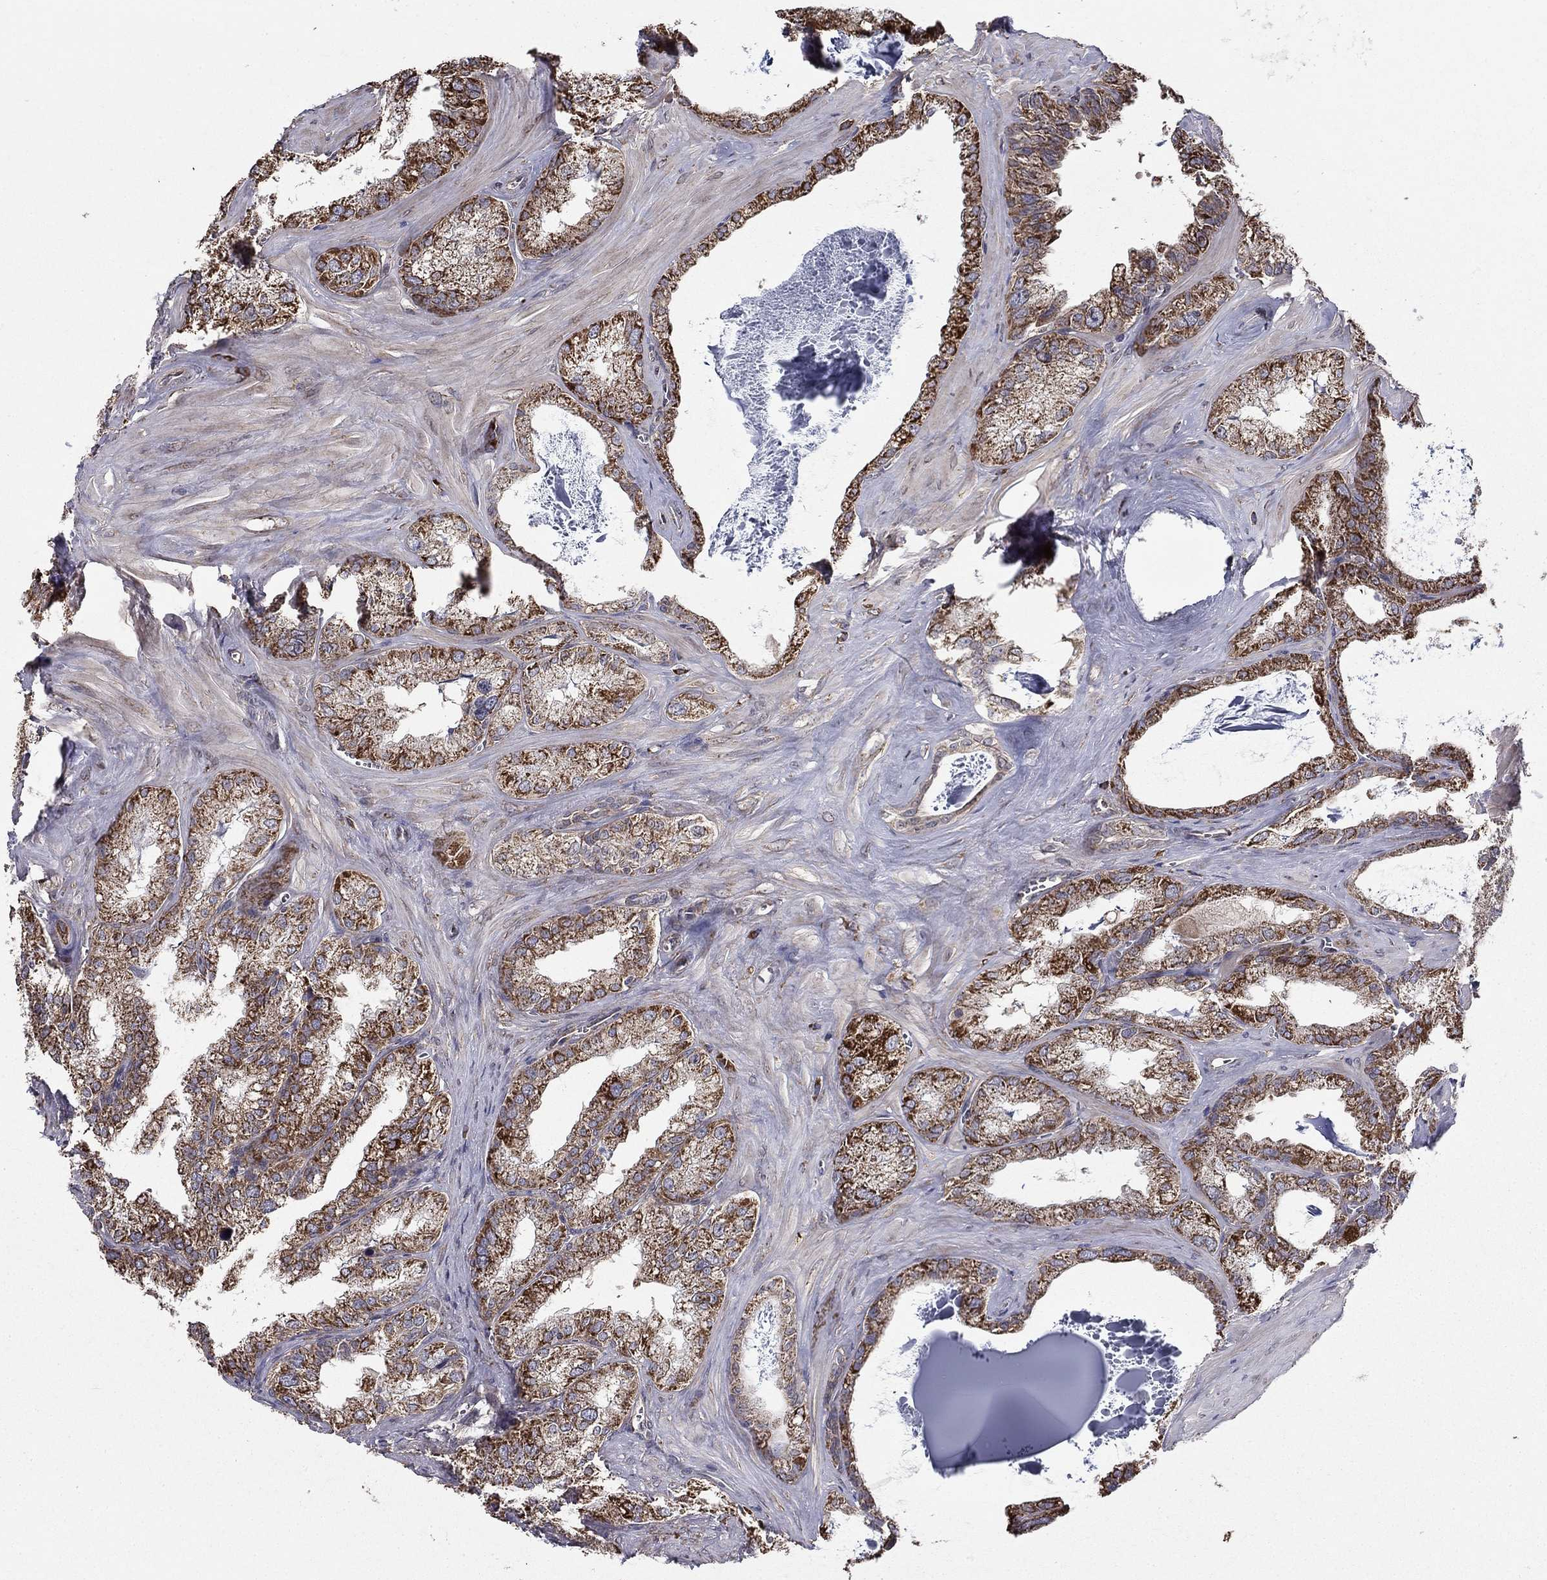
{"staining": {"intensity": "strong", "quantity": "25%-75%", "location": "cytoplasmic/membranous"}, "tissue": "seminal vesicle", "cell_type": "Glandular cells", "image_type": "normal", "snomed": [{"axis": "morphology", "description": "Normal tissue, NOS"}, {"axis": "topography", "description": "Seminal veicle"}], "caption": "The image shows a brown stain indicating the presence of a protein in the cytoplasmic/membranous of glandular cells in seminal vesicle.", "gene": "NKIRAS1", "patient": {"sex": "male", "age": 57}}